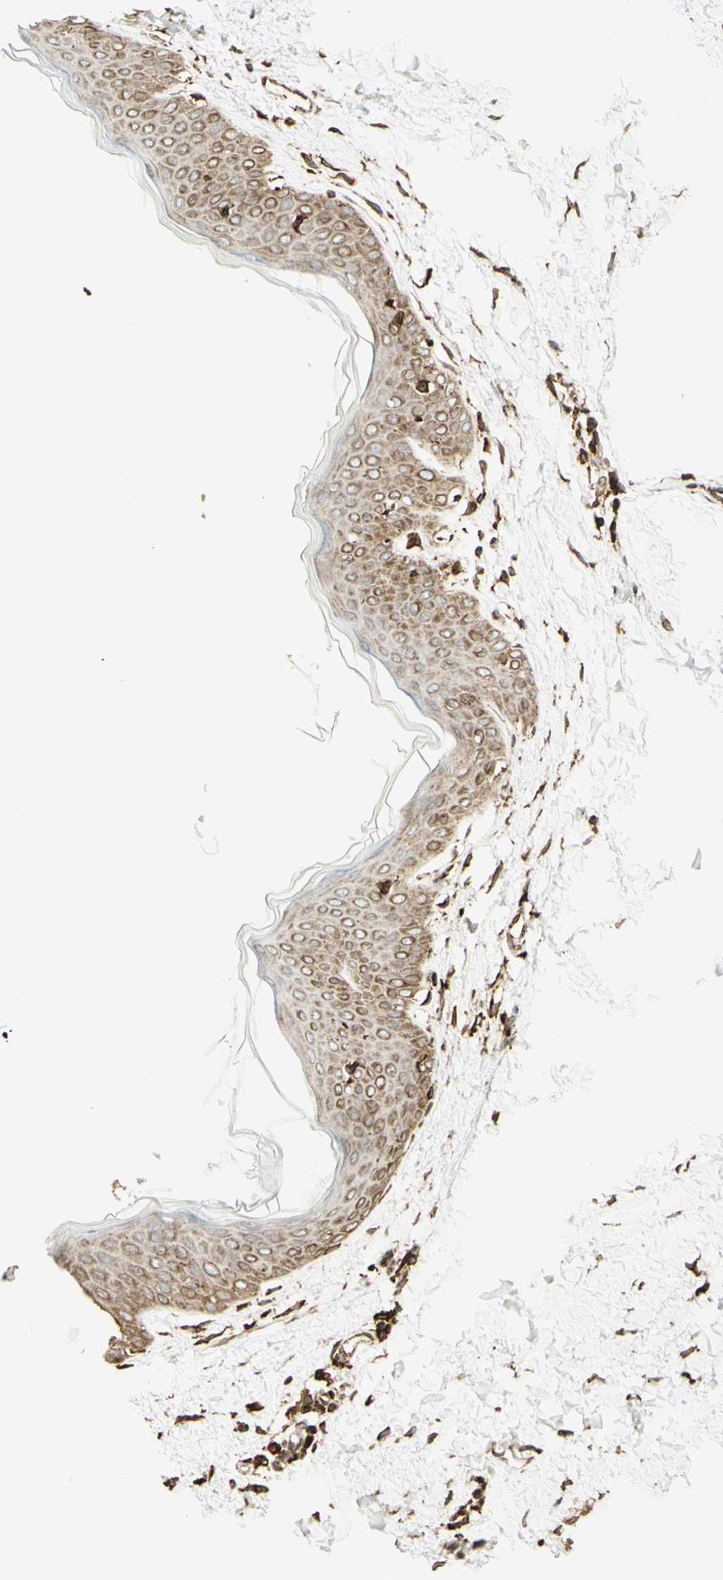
{"staining": {"intensity": "strong", "quantity": ">75%", "location": "cytoplasmic/membranous"}, "tissue": "skin", "cell_type": "Fibroblasts", "image_type": "normal", "snomed": [{"axis": "morphology", "description": "Normal tissue, NOS"}, {"axis": "topography", "description": "Skin"}], "caption": "Fibroblasts show high levels of strong cytoplasmic/membranous expression in approximately >75% of cells in unremarkable skin.", "gene": "CANX", "patient": {"sex": "female", "age": 17}}